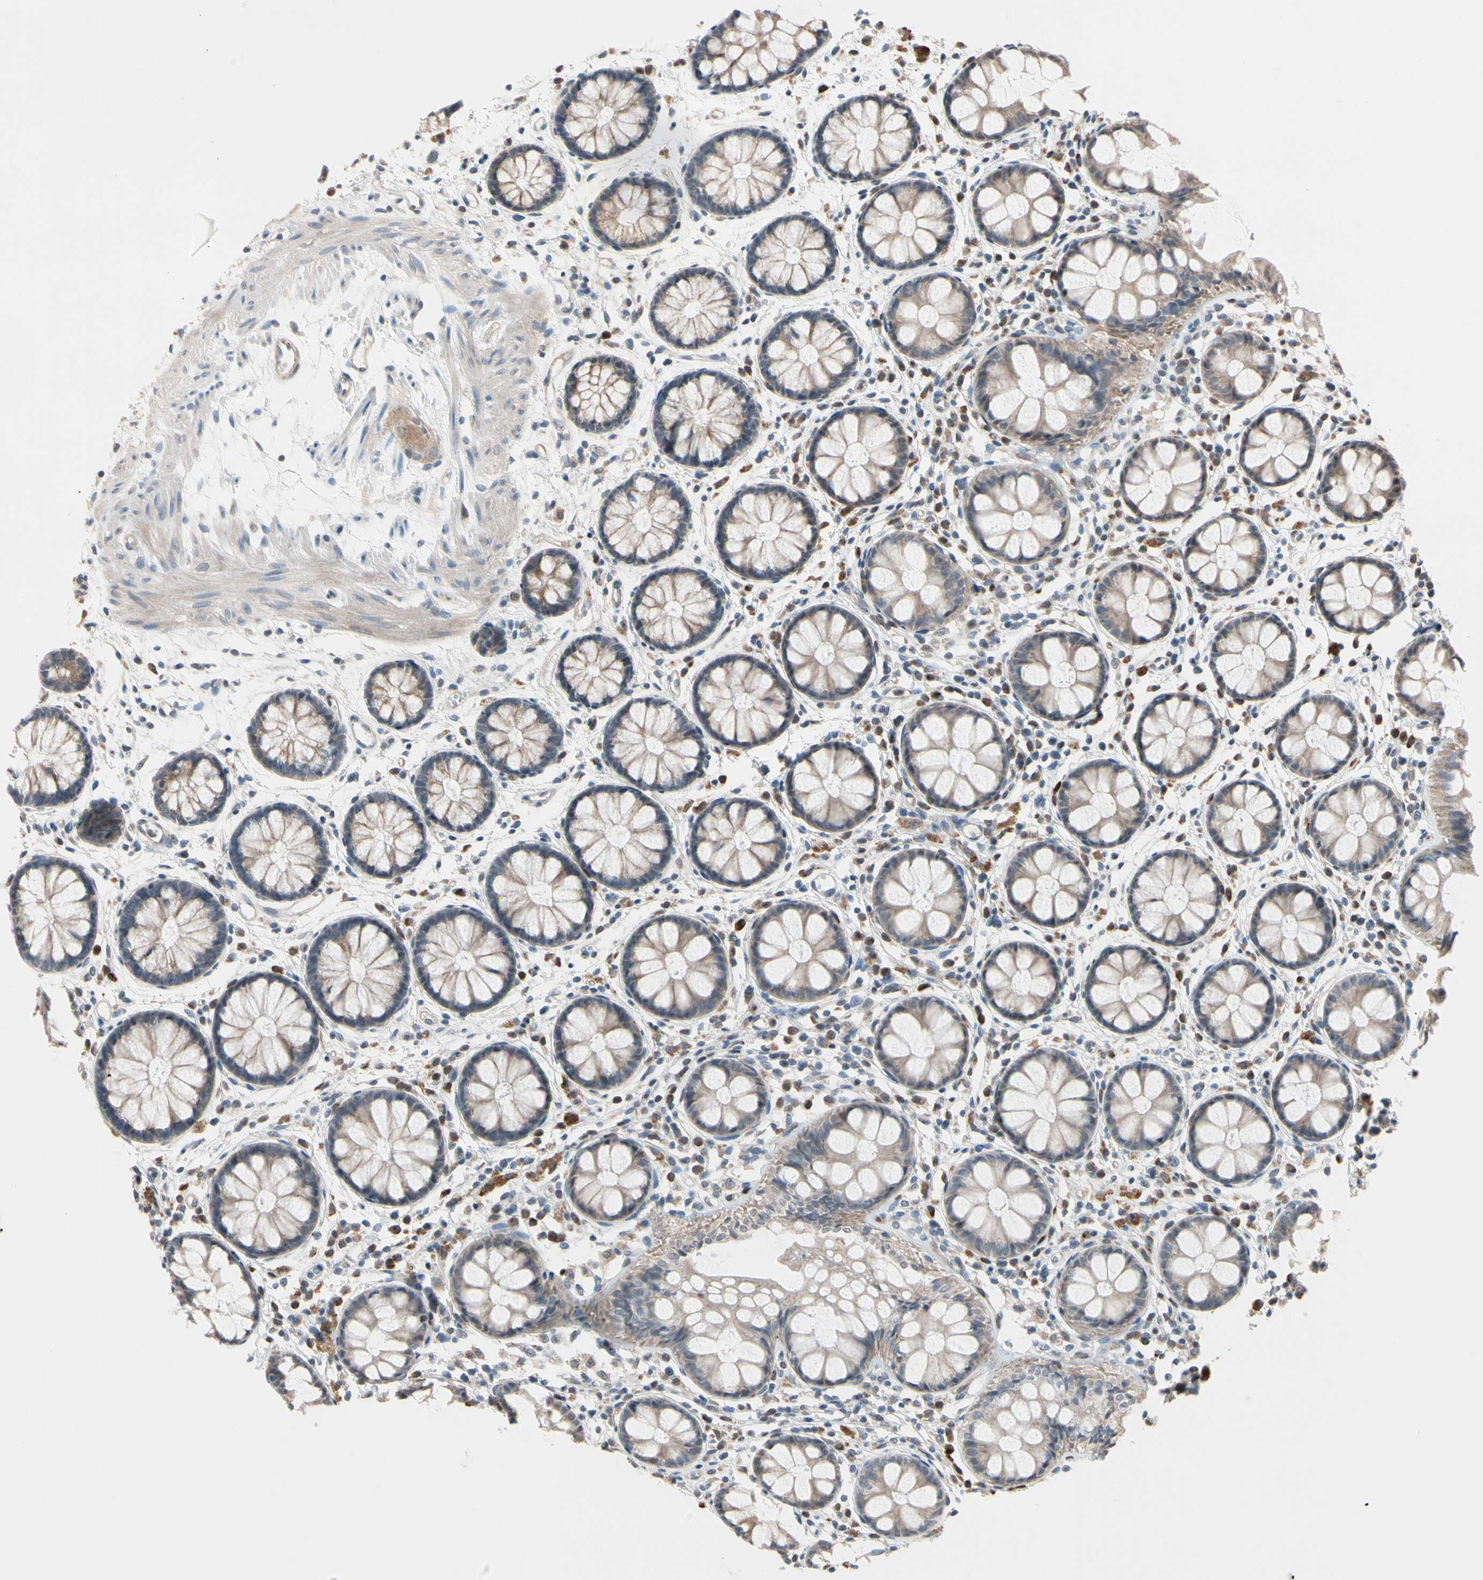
{"staining": {"intensity": "weak", "quantity": ">75%", "location": "cytoplasmic/membranous"}, "tissue": "rectum", "cell_type": "Glandular cells", "image_type": "normal", "snomed": [{"axis": "morphology", "description": "Normal tissue, NOS"}, {"axis": "topography", "description": "Rectum"}], "caption": "Rectum stained with IHC exhibits weak cytoplasmic/membranous positivity in approximately >75% of glandular cells. (DAB (3,3'-diaminobenzidine) IHC with brightfield microscopy, high magnification).", "gene": "MARK1", "patient": {"sex": "female", "age": 66}}